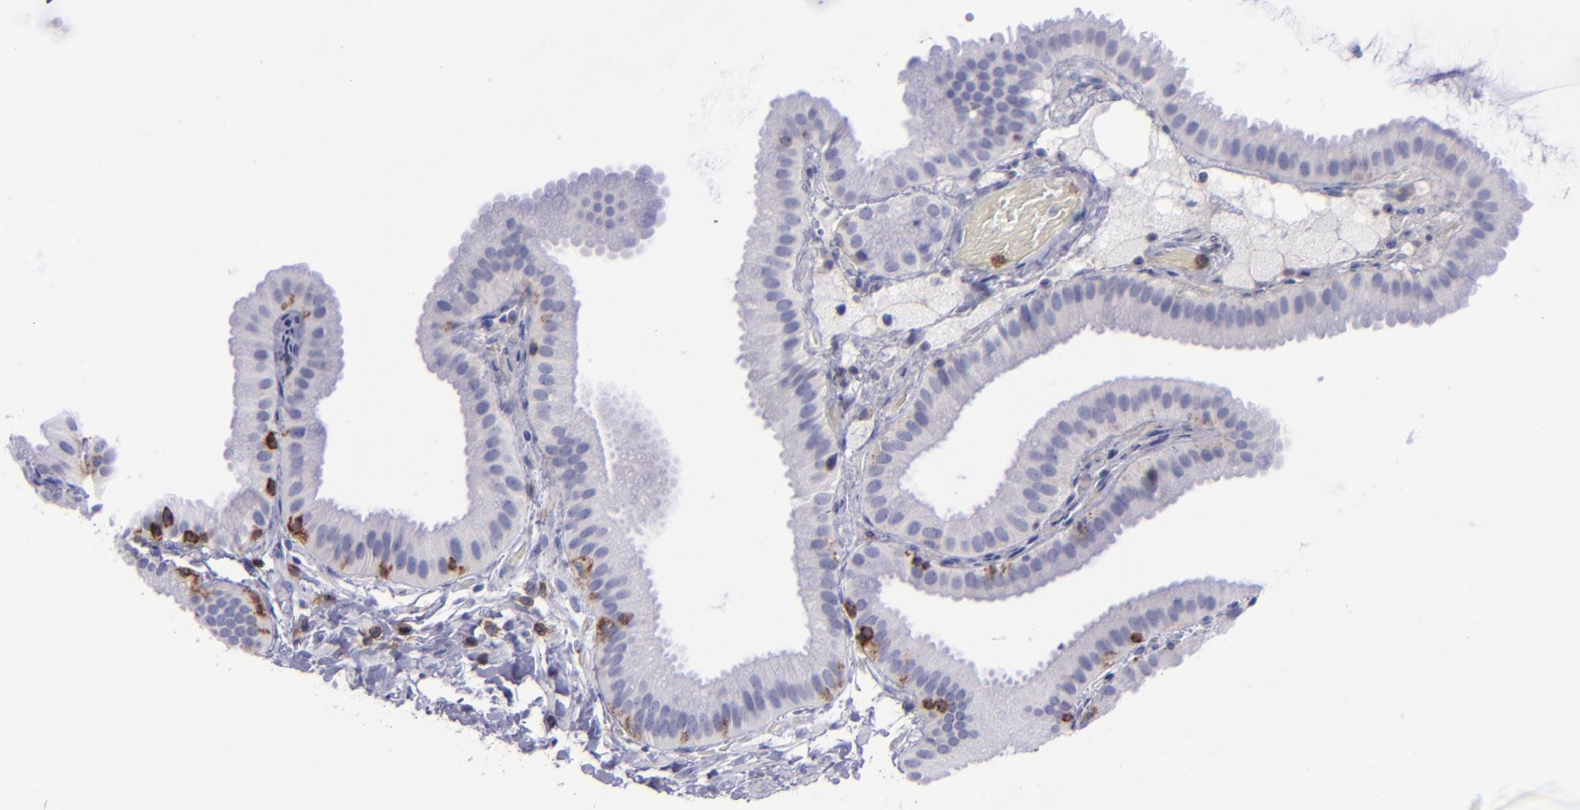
{"staining": {"intensity": "negative", "quantity": "none", "location": "none"}, "tissue": "gallbladder", "cell_type": "Glandular cells", "image_type": "normal", "snomed": [{"axis": "morphology", "description": "Normal tissue, NOS"}, {"axis": "topography", "description": "Gallbladder"}], "caption": "Gallbladder stained for a protein using IHC exhibits no expression glandular cells.", "gene": "ICAM3", "patient": {"sex": "female", "age": 63}}